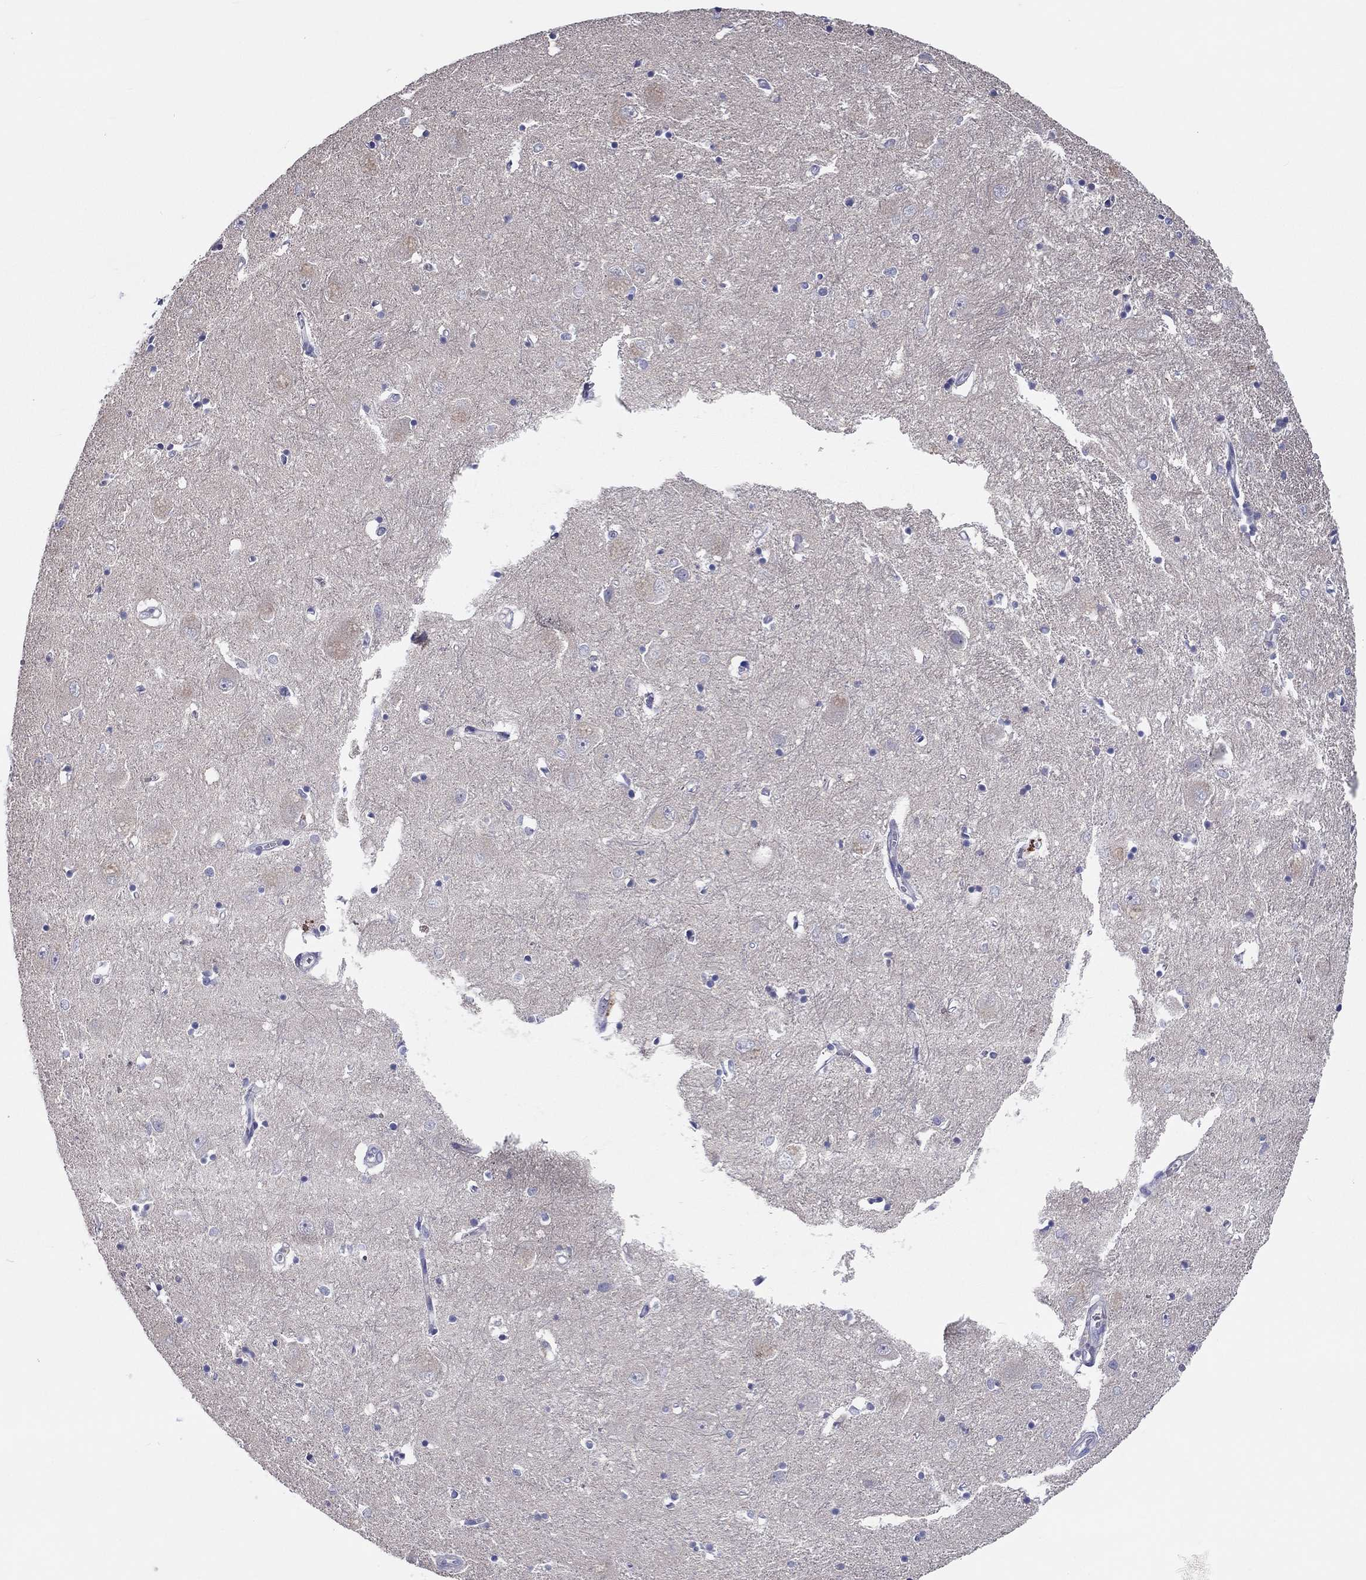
{"staining": {"intensity": "negative", "quantity": "none", "location": "none"}, "tissue": "caudate", "cell_type": "Glial cells", "image_type": "normal", "snomed": [{"axis": "morphology", "description": "Normal tissue, NOS"}, {"axis": "topography", "description": "Lateral ventricle wall"}], "caption": "The image demonstrates no significant expression in glial cells of caudate.", "gene": "ABCG4", "patient": {"sex": "male", "age": 54}}